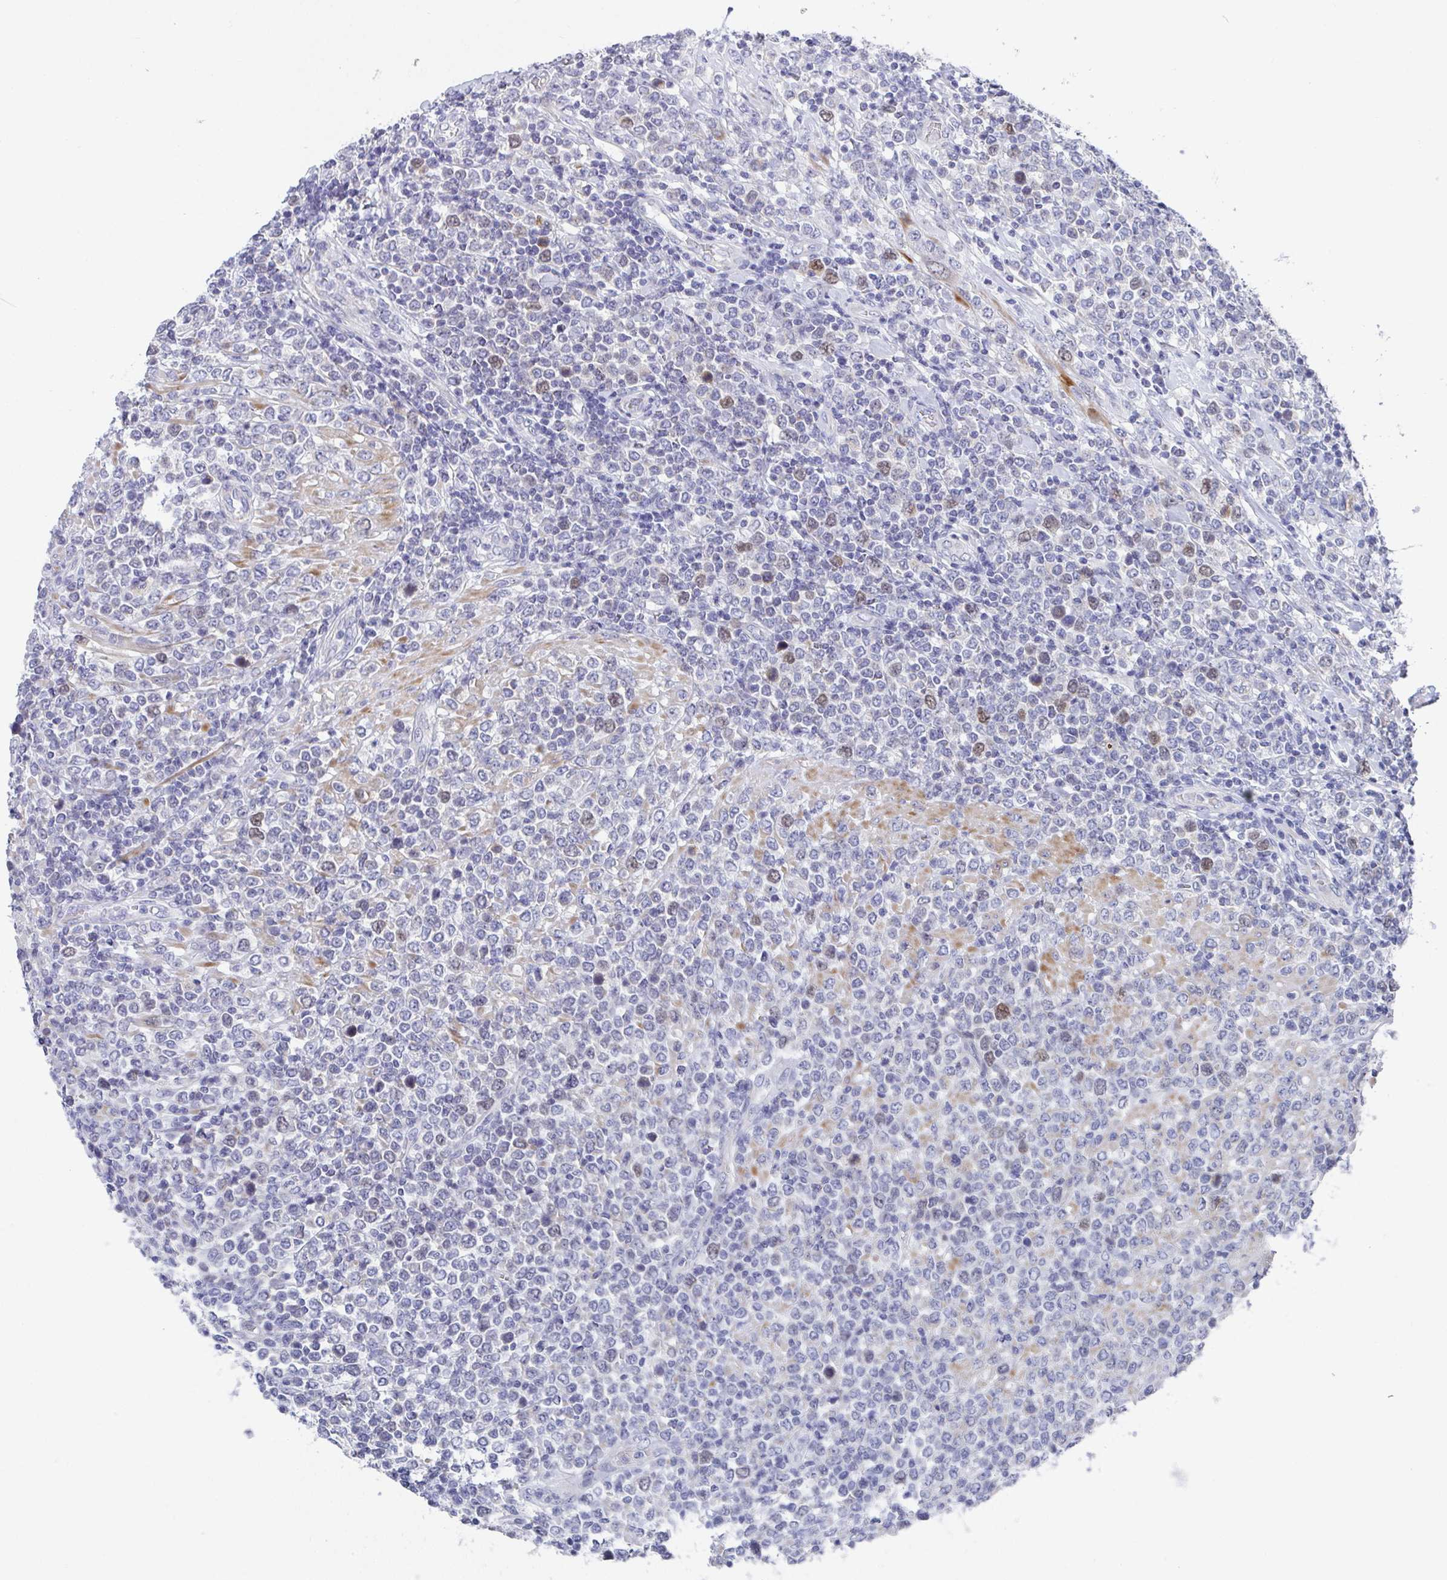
{"staining": {"intensity": "weak", "quantity": "<25%", "location": "nuclear"}, "tissue": "lymphoma", "cell_type": "Tumor cells", "image_type": "cancer", "snomed": [{"axis": "morphology", "description": "Malignant lymphoma, non-Hodgkin's type, High grade"}, {"axis": "topography", "description": "Soft tissue"}], "caption": "The IHC micrograph has no significant expression in tumor cells of lymphoma tissue.", "gene": "ATP5F1C", "patient": {"sex": "female", "age": 56}}